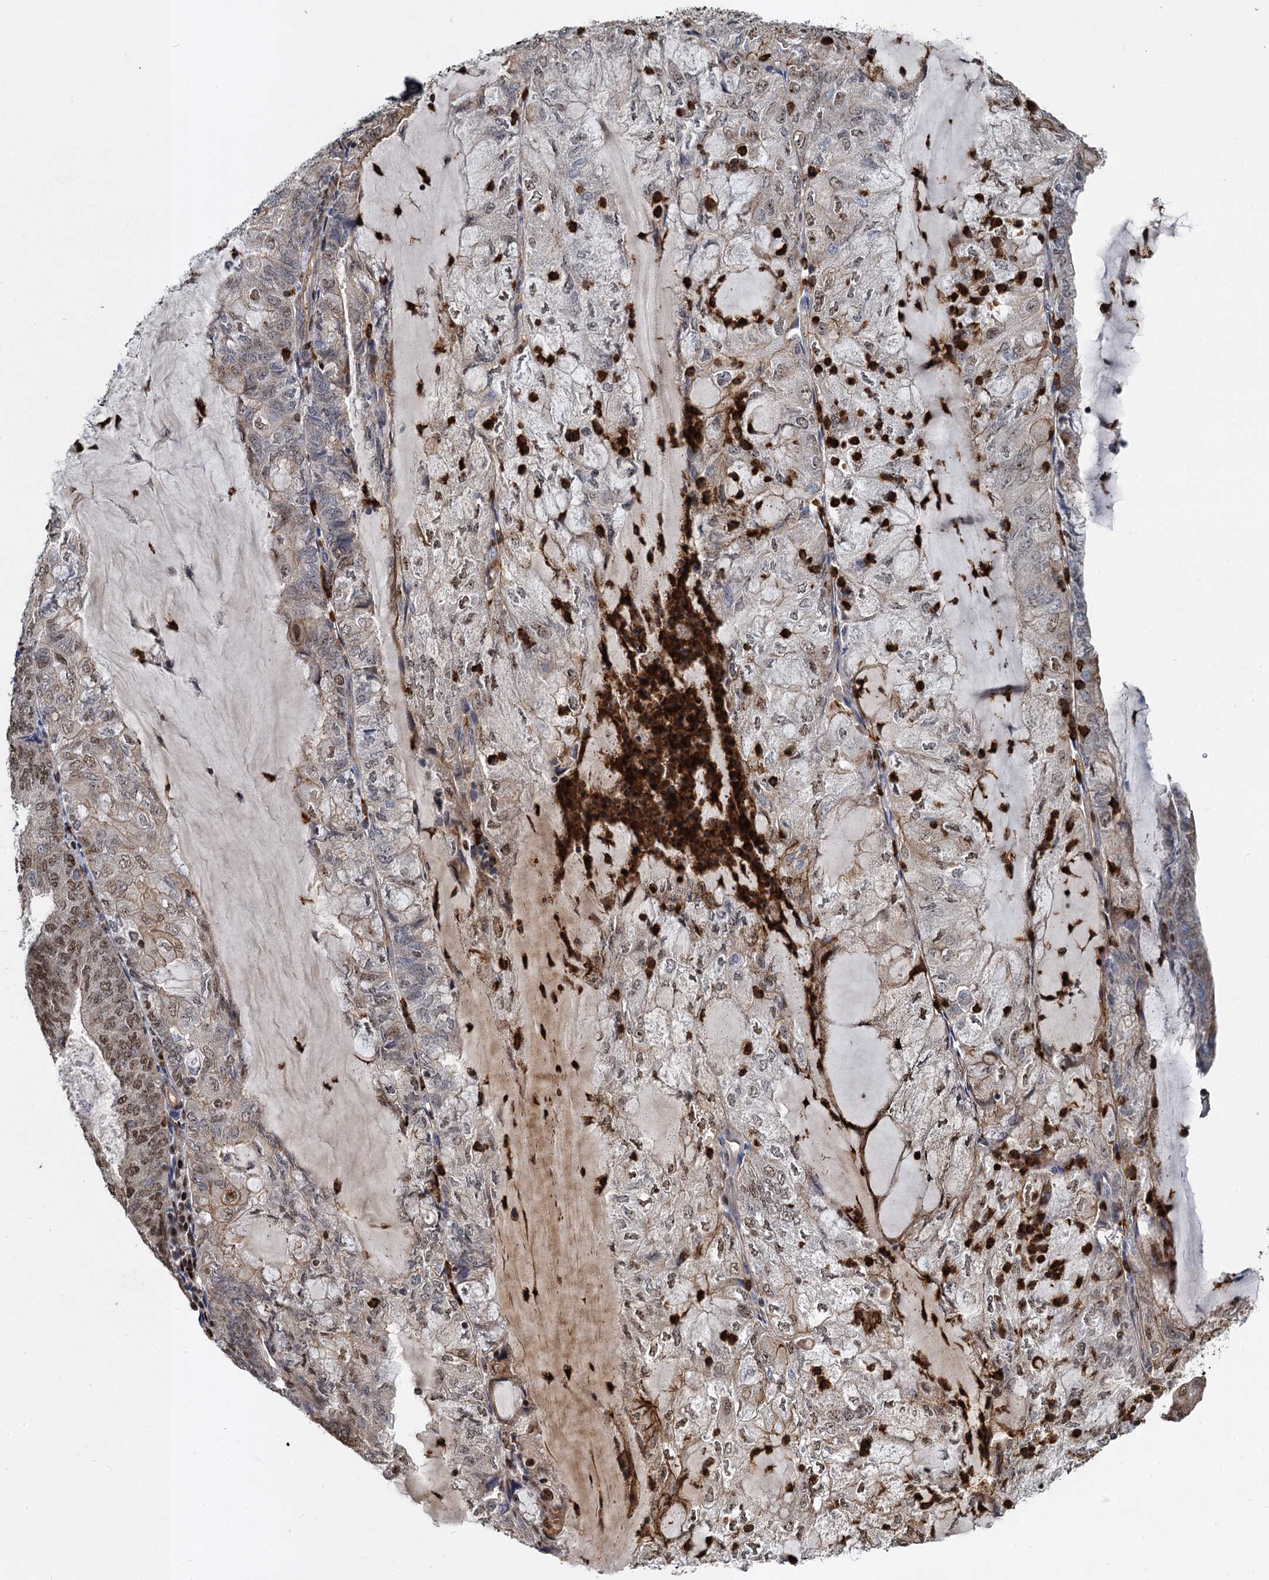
{"staining": {"intensity": "moderate", "quantity": "25%-75%", "location": "nuclear"}, "tissue": "endometrial cancer", "cell_type": "Tumor cells", "image_type": "cancer", "snomed": [{"axis": "morphology", "description": "Adenocarcinoma, NOS"}, {"axis": "topography", "description": "Endometrium"}], "caption": "This is an image of immunohistochemistry staining of endometrial cancer, which shows moderate staining in the nuclear of tumor cells.", "gene": "ANKRD49", "patient": {"sex": "female", "age": 81}}